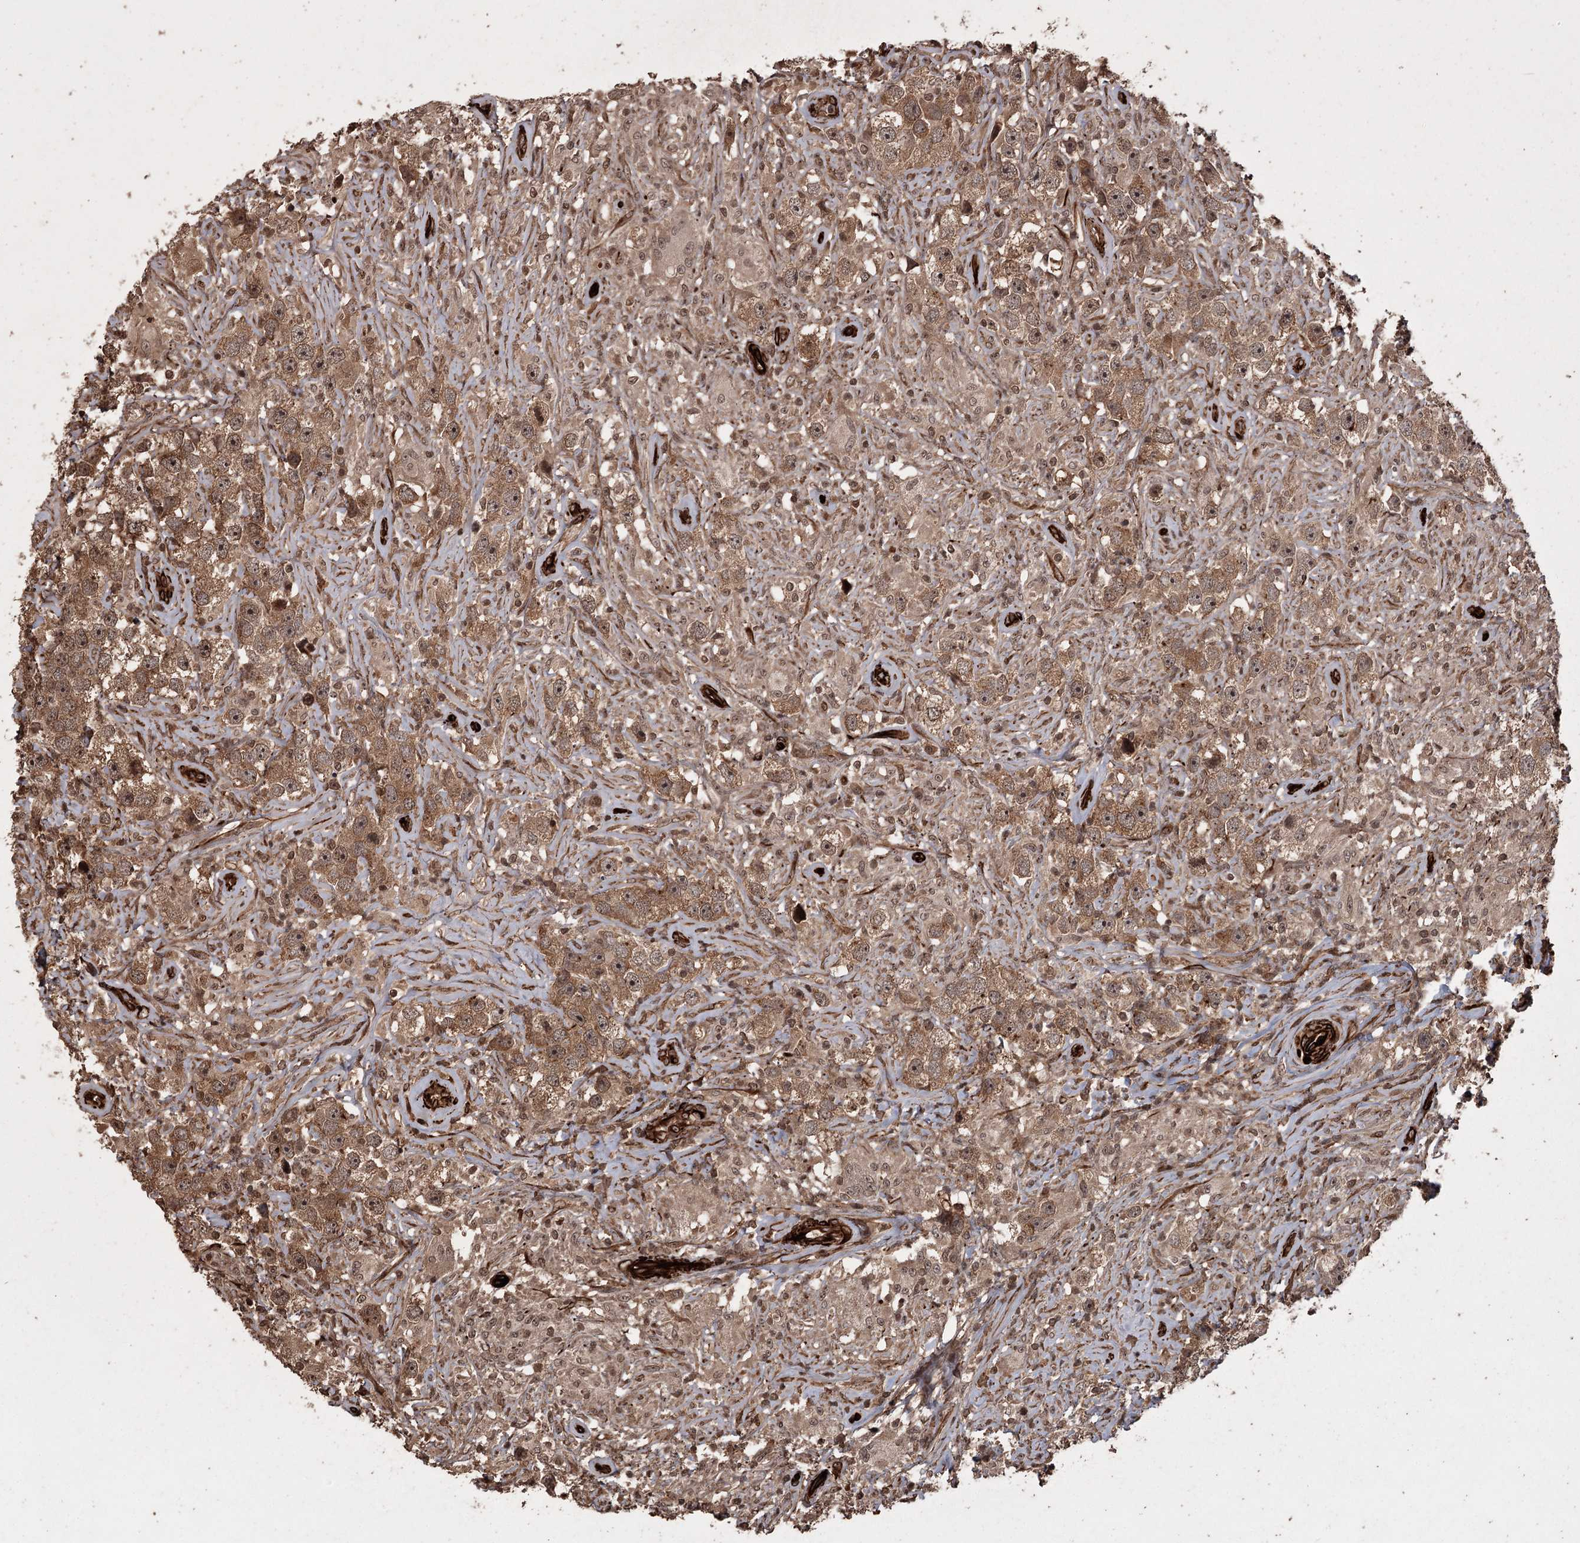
{"staining": {"intensity": "moderate", "quantity": ">75%", "location": "cytoplasmic/membranous,nuclear"}, "tissue": "testis cancer", "cell_type": "Tumor cells", "image_type": "cancer", "snomed": [{"axis": "morphology", "description": "Seminoma, NOS"}, {"axis": "topography", "description": "Testis"}], "caption": "Protein analysis of testis cancer (seminoma) tissue exhibits moderate cytoplasmic/membranous and nuclear positivity in approximately >75% of tumor cells.", "gene": "RPAP3", "patient": {"sex": "male", "age": 49}}